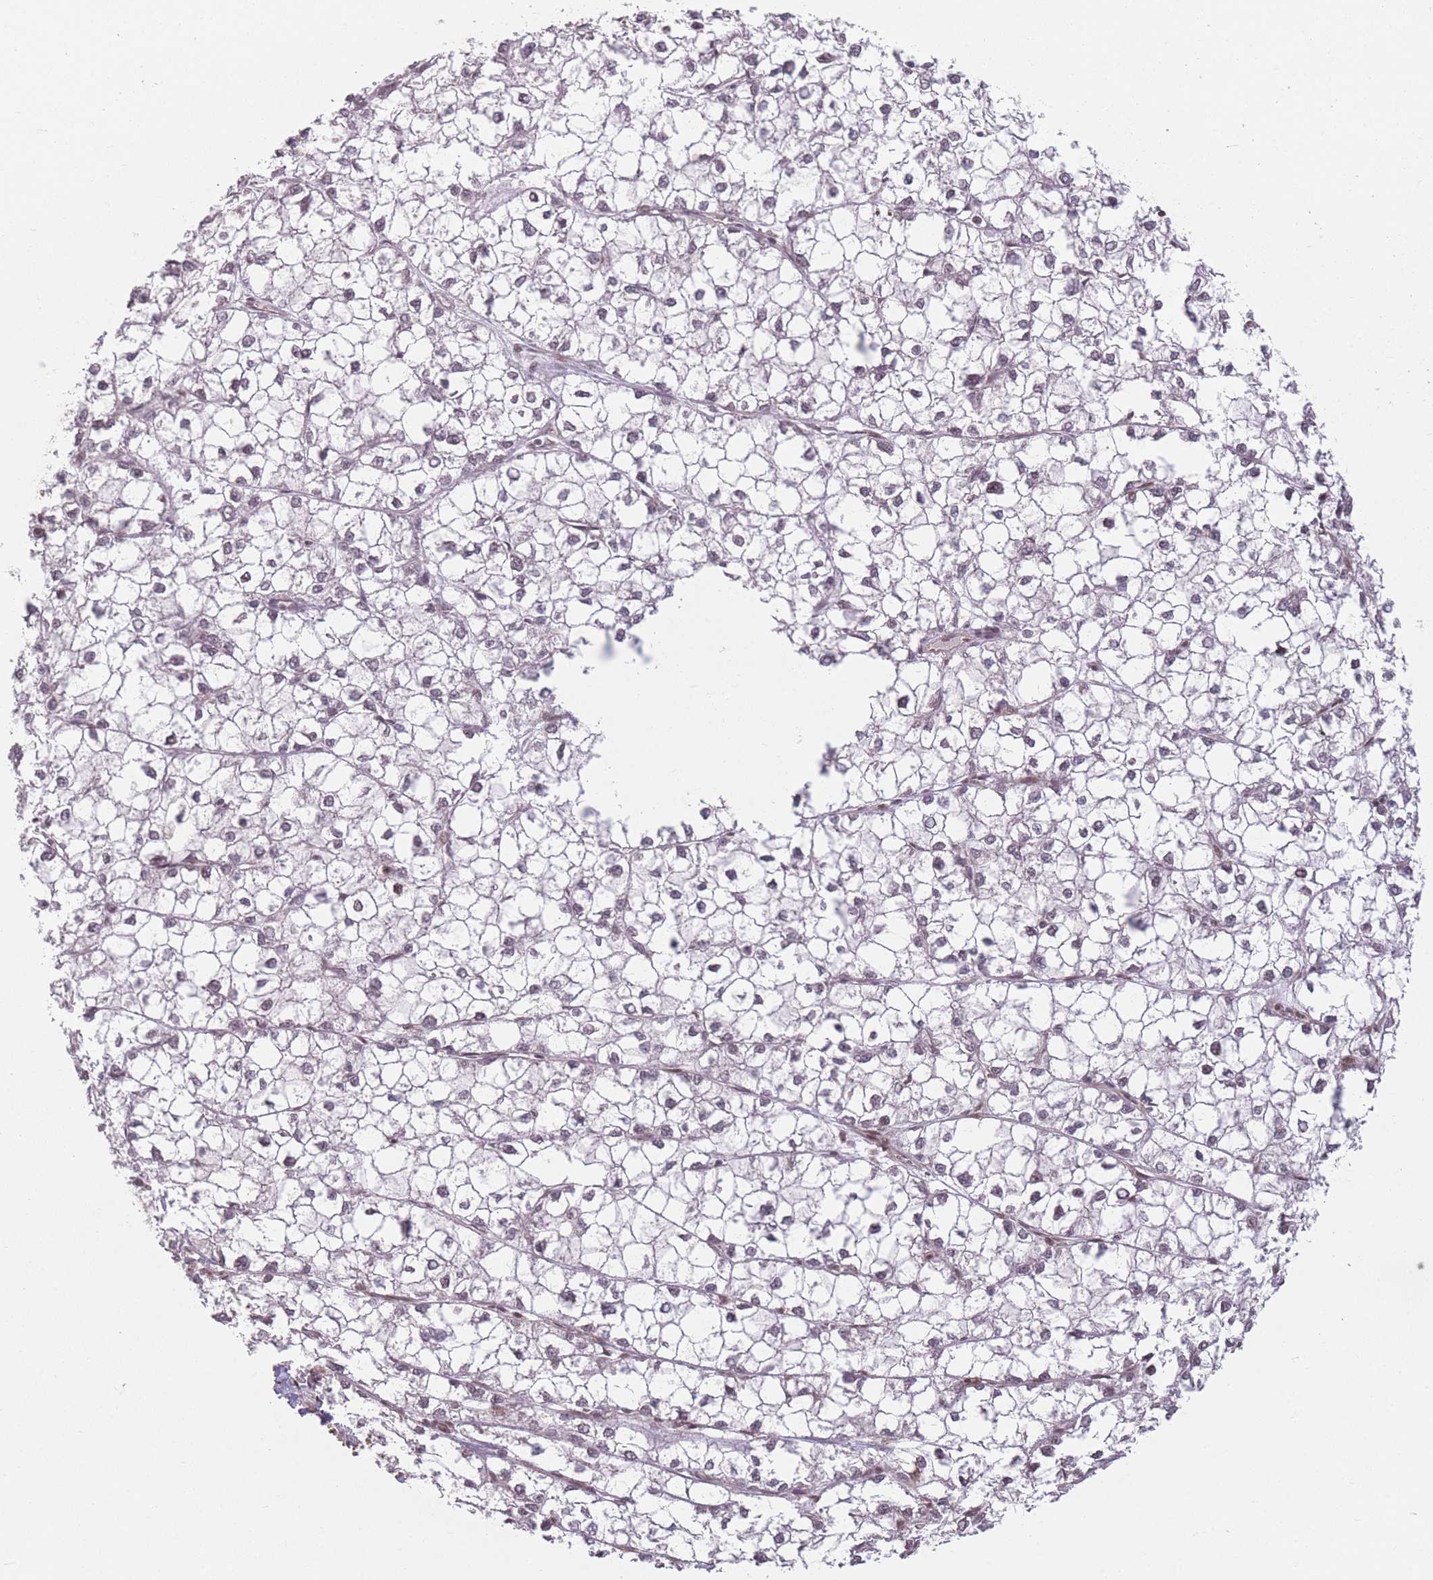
{"staining": {"intensity": "weak", "quantity": ">75%", "location": "nuclear"}, "tissue": "liver cancer", "cell_type": "Tumor cells", "image_type": "cancer", "snomed": [{"axis": "morphology", "description": "Carcinoma, Hepatocellular, NOS"}, {"axis": "topography", "description": "Liver"}], "caption": "Immunohistochemistry of human liver hepatocellular carcinoma exhibits low levels of weak nuclear expression in approximately >75% of tumor cells.", "gene": "SUPT6H", "patient": {"sex": "female", "age": 43}}